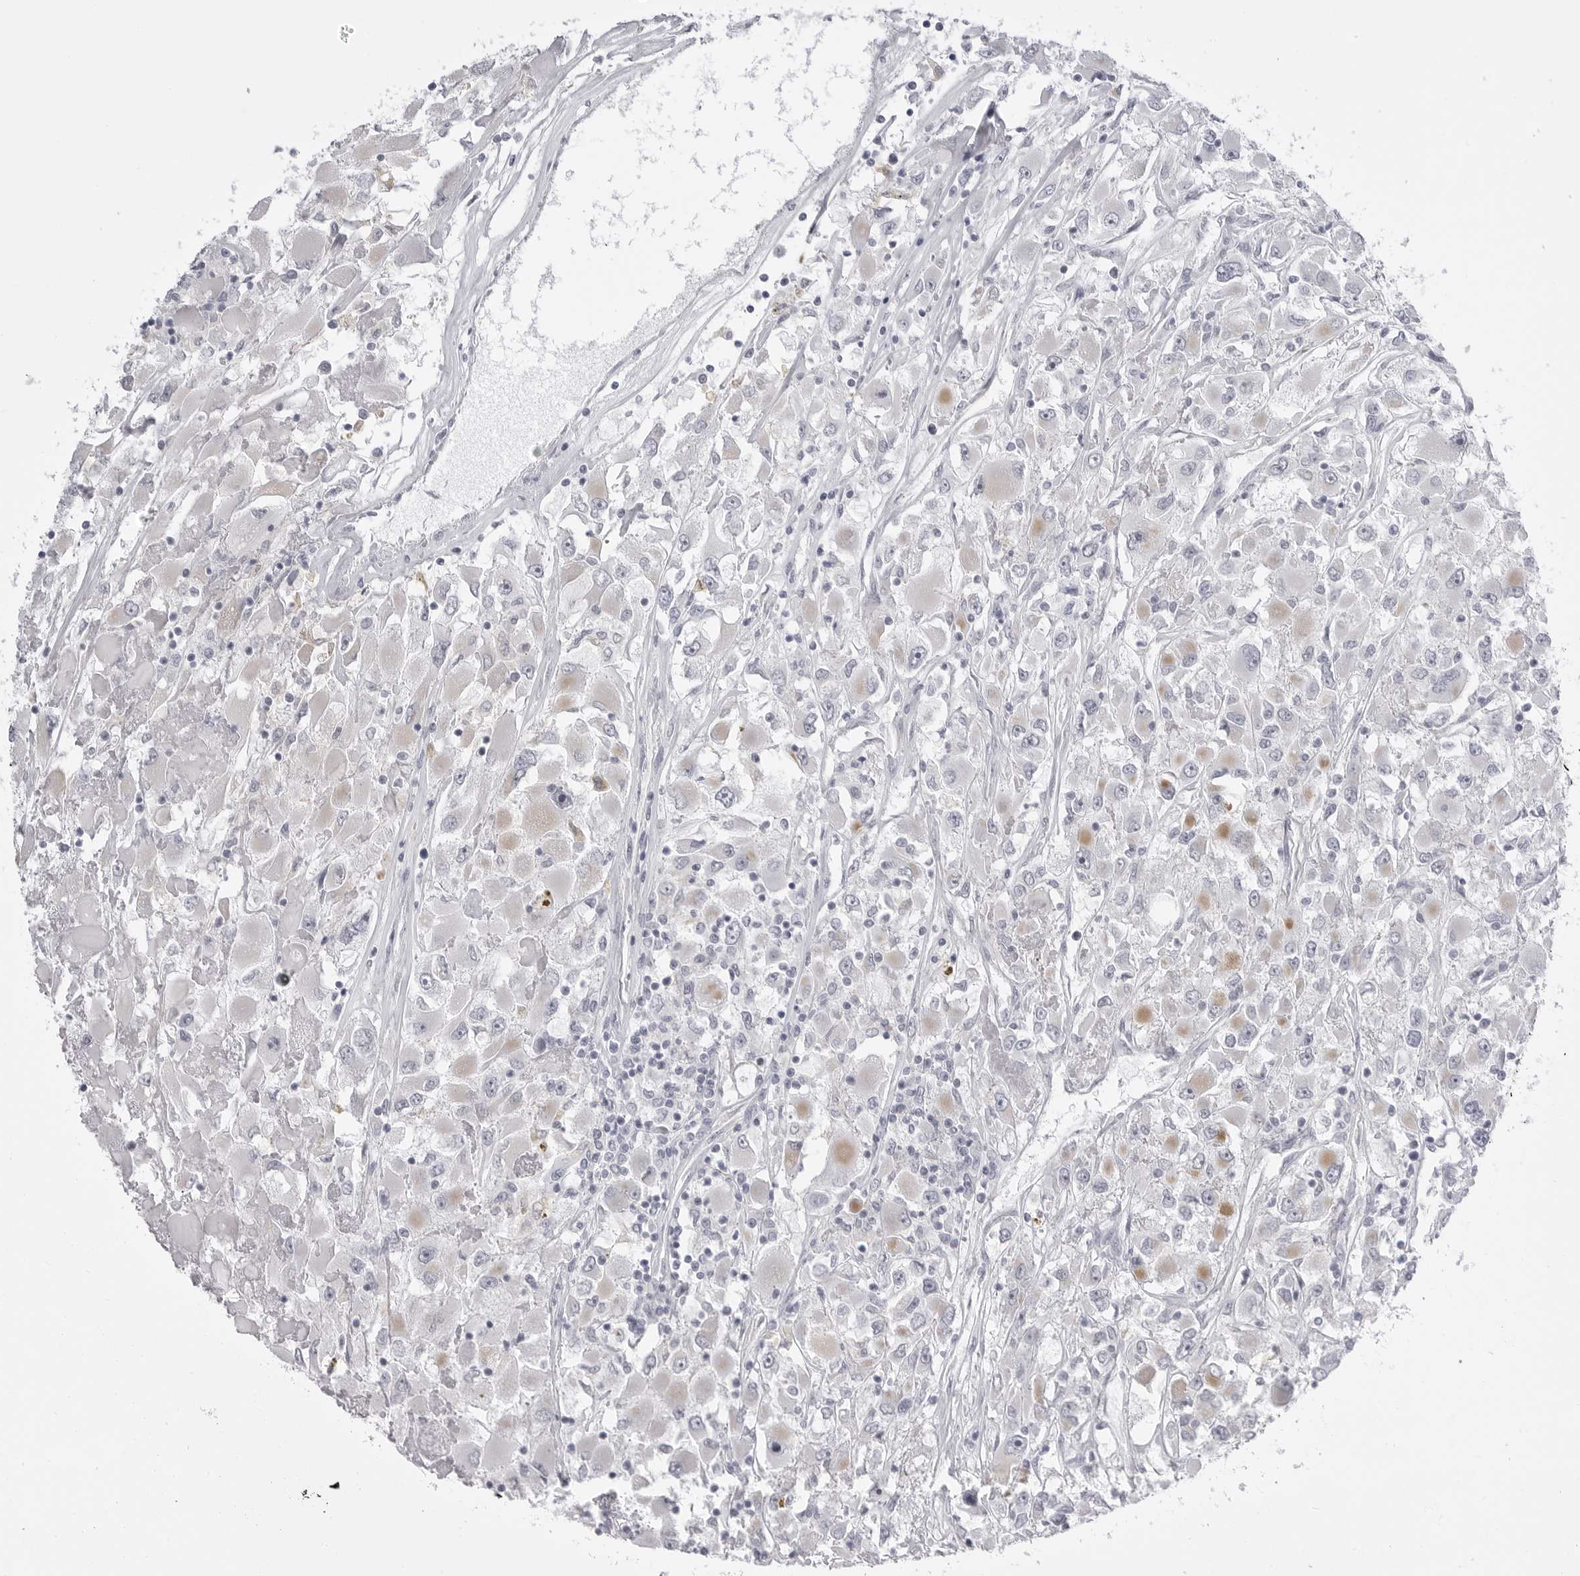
{"staining": {"intensity": "negative", "quantity": "none", "location": "none"}, "tissue": "renal cancer", "cell_type": "Tumor cells", "image_type": "cancer", "snomed": [{"axis": "morphology", "description": "Adenocarcinoma, NOS"}, {"axis": "topography", "description": "Kidney"}], "caption": "Tumor cells show no significant expression in renal adenocarcinoma. (Immunohistochemistry (ihc), brightfield microscopy, high magnification).", "gene": "TUFM", "patient": {"sex": "female", "age": 52}}